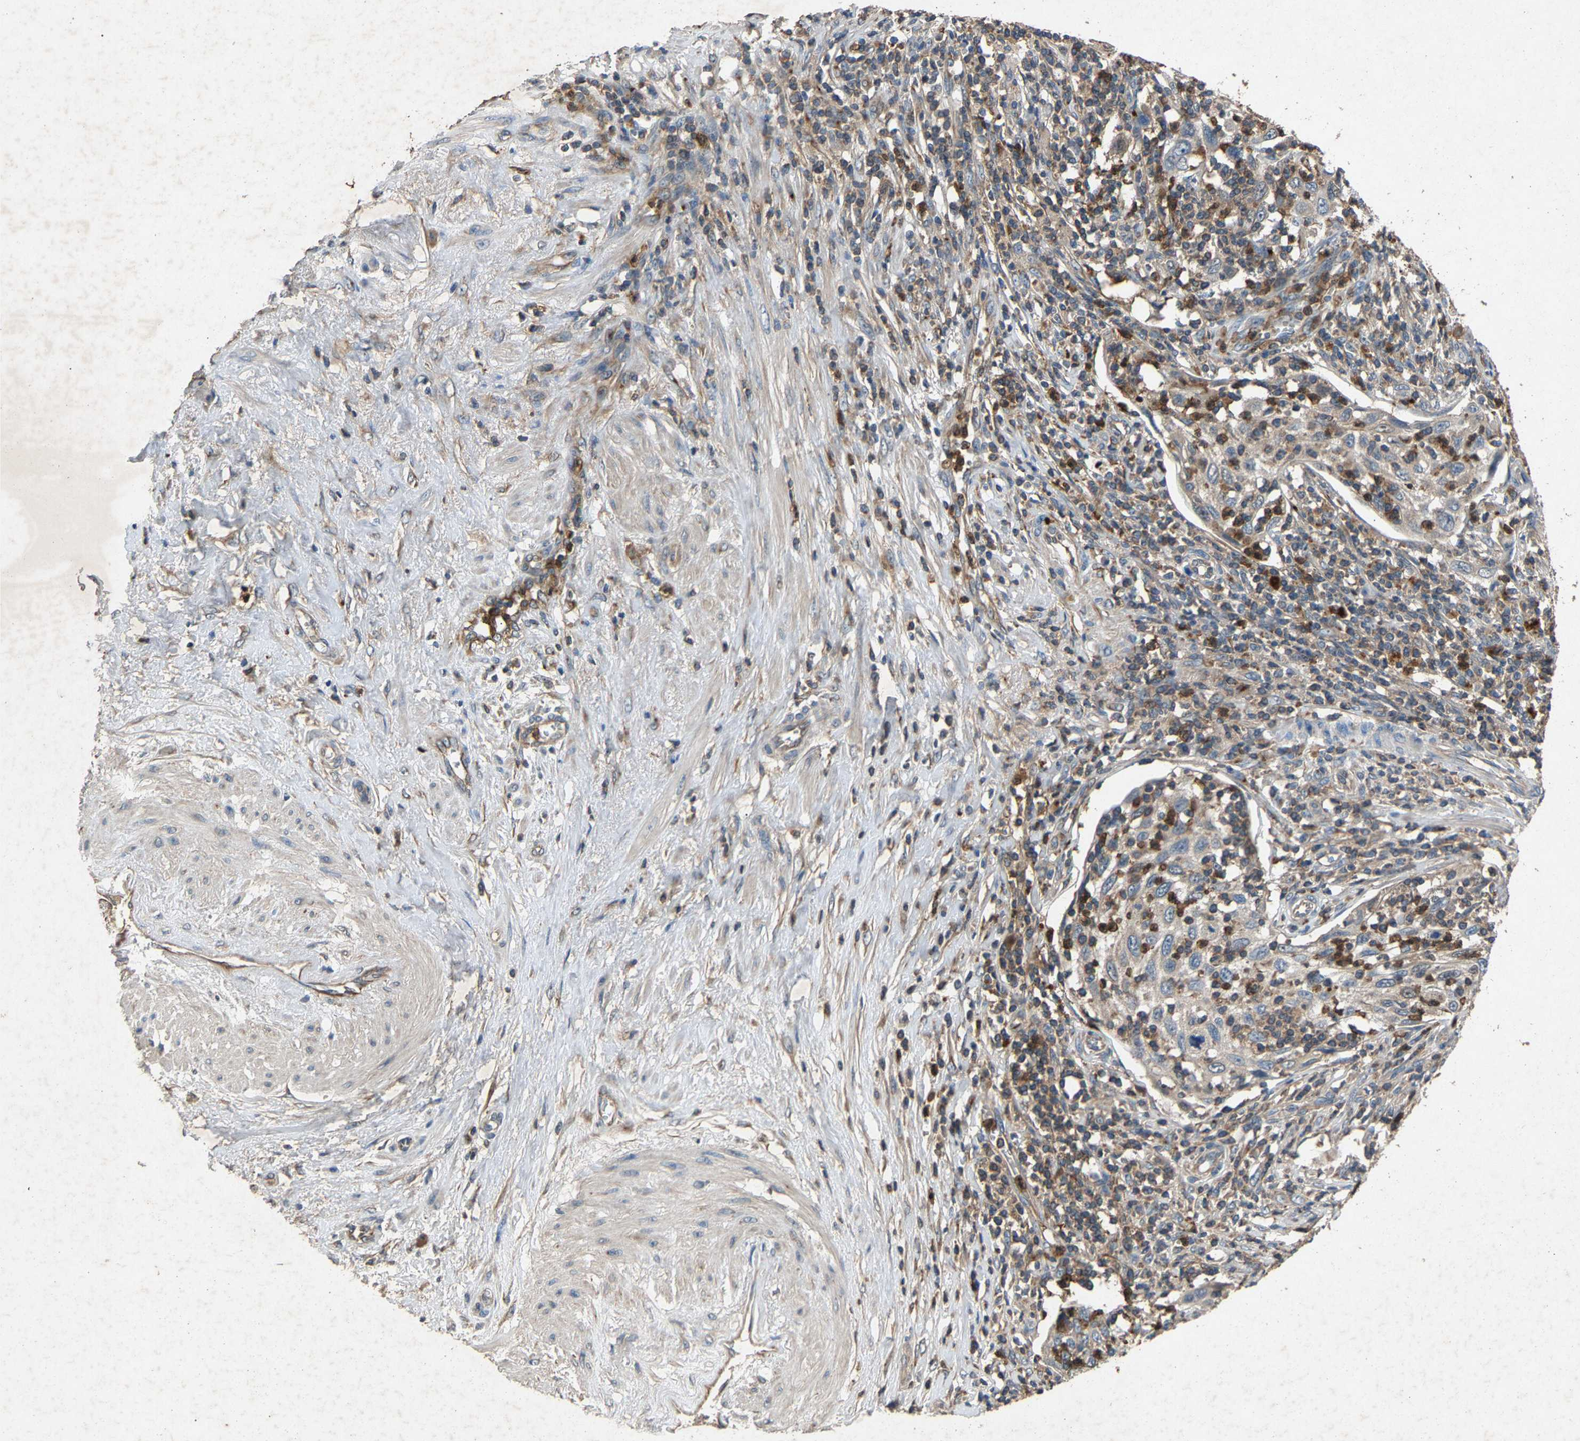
{"staining": {"intensity": "negative", "quantity": "none", "location": "none"}, "tissue": "cervical cancer", "cell_type": "Tumor cells", "image_type": "cancer", "snomed": [{"axis": "morphology", "description": "Squamous cell carcinoma, NOS"}, {"axis": "topography", "description": "Cervix"}], "caption": "Immunohistochemical staining of human squamous cell carcinoma (cervical) reveals no significant expression in tumor cells.", "gene": "PPID", "patient": {"sex": "female", "age": 70}}